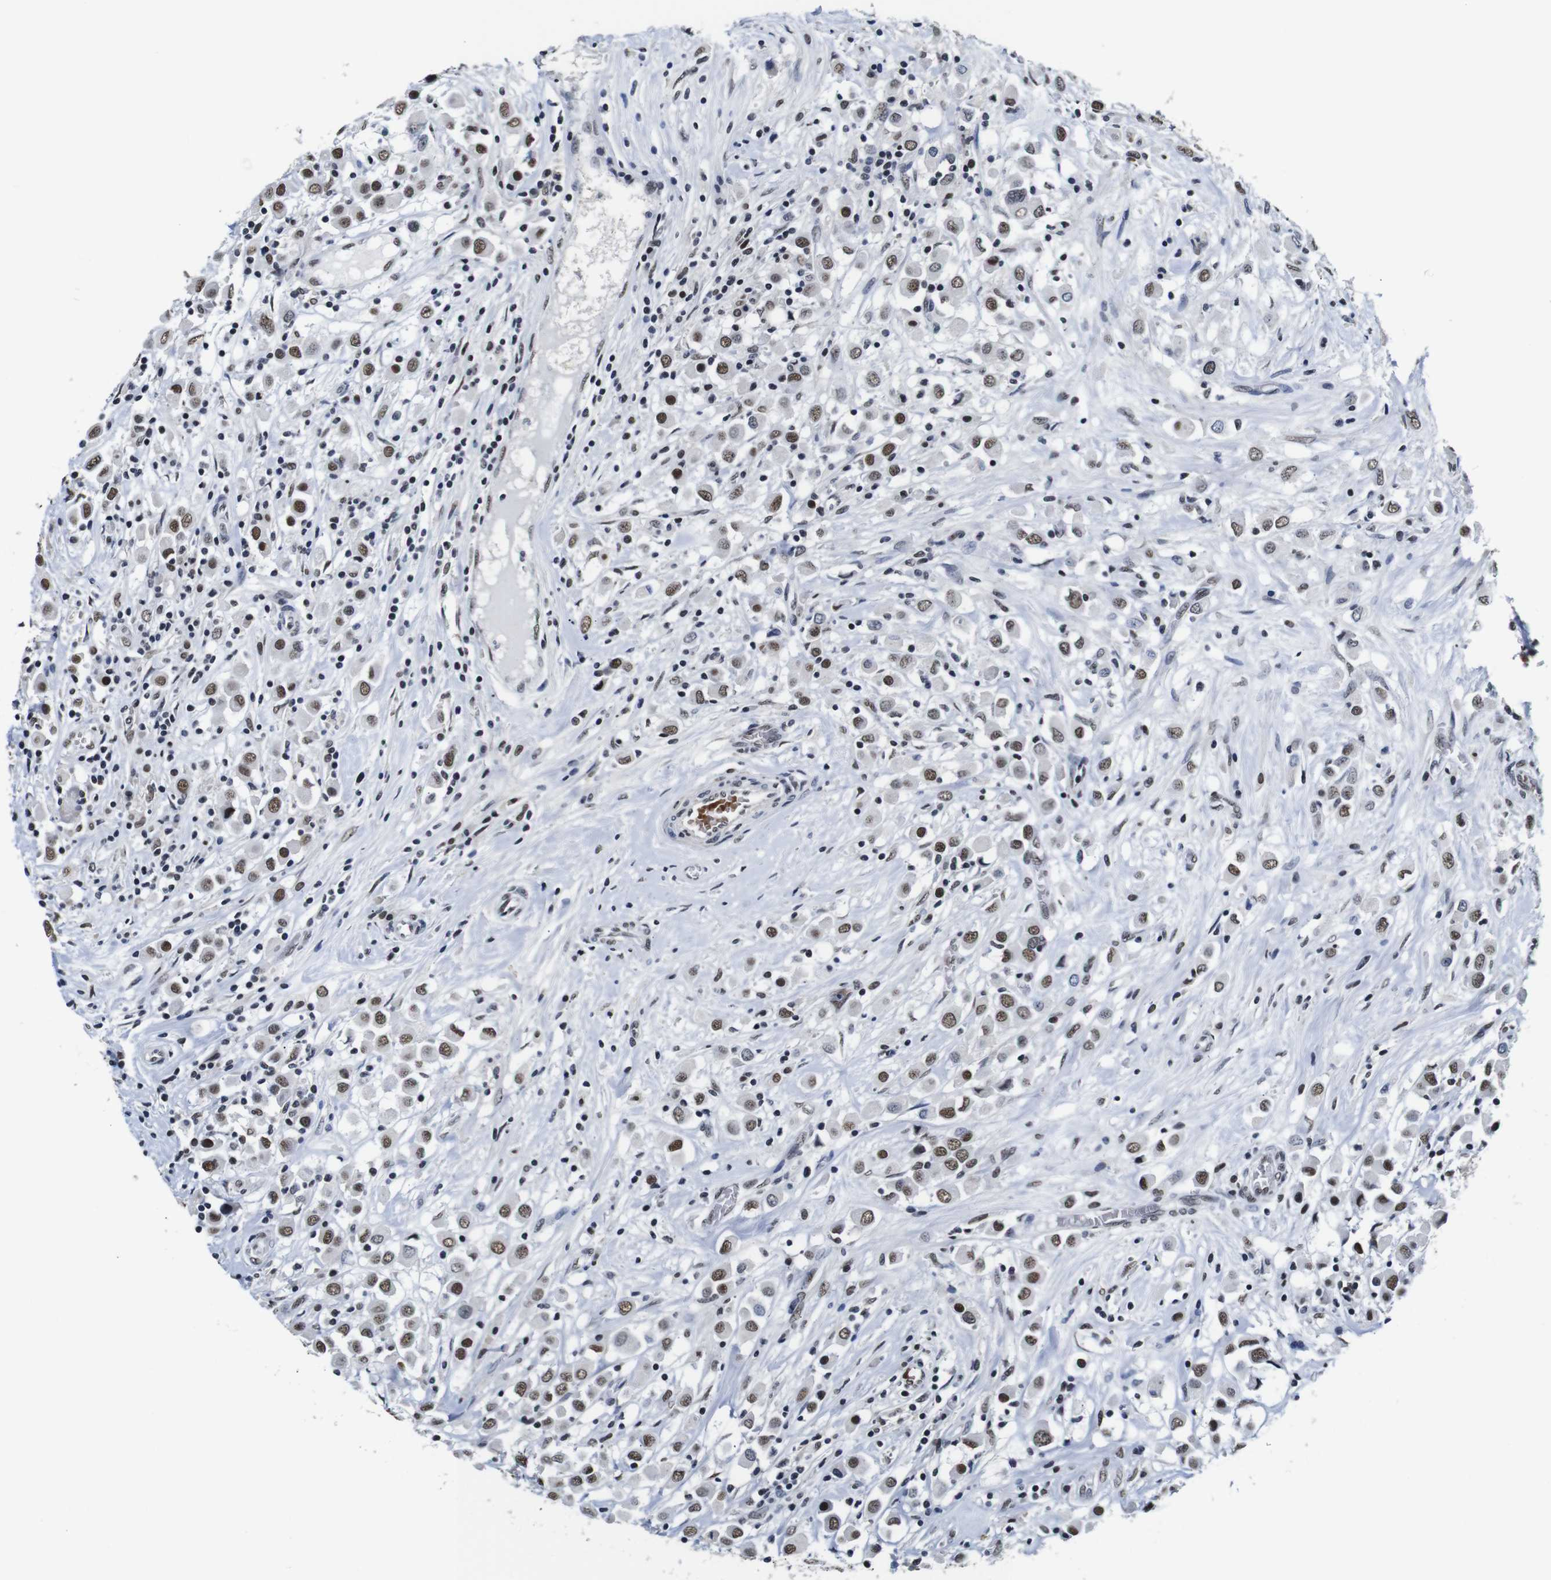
{"staining": {"intensity": "moderate", "quantity": ">75%", "location": "nuclear"}, "tissue": "breast cancer", "cell_type": "Tumor cells", "image_type": "cancer", "snomed": [{"axis": "morphology", "description": "Duct carcinoma"}, {"axis": "topography", "description": "Breast"}], "caption": "A brown stain highlights moderate nuclear positivity of a protein in human invasive ductal carcinoma (breast) tumor cells.", "gene": "ILDR2", "patient": {"sex": "female", "age": 61}}